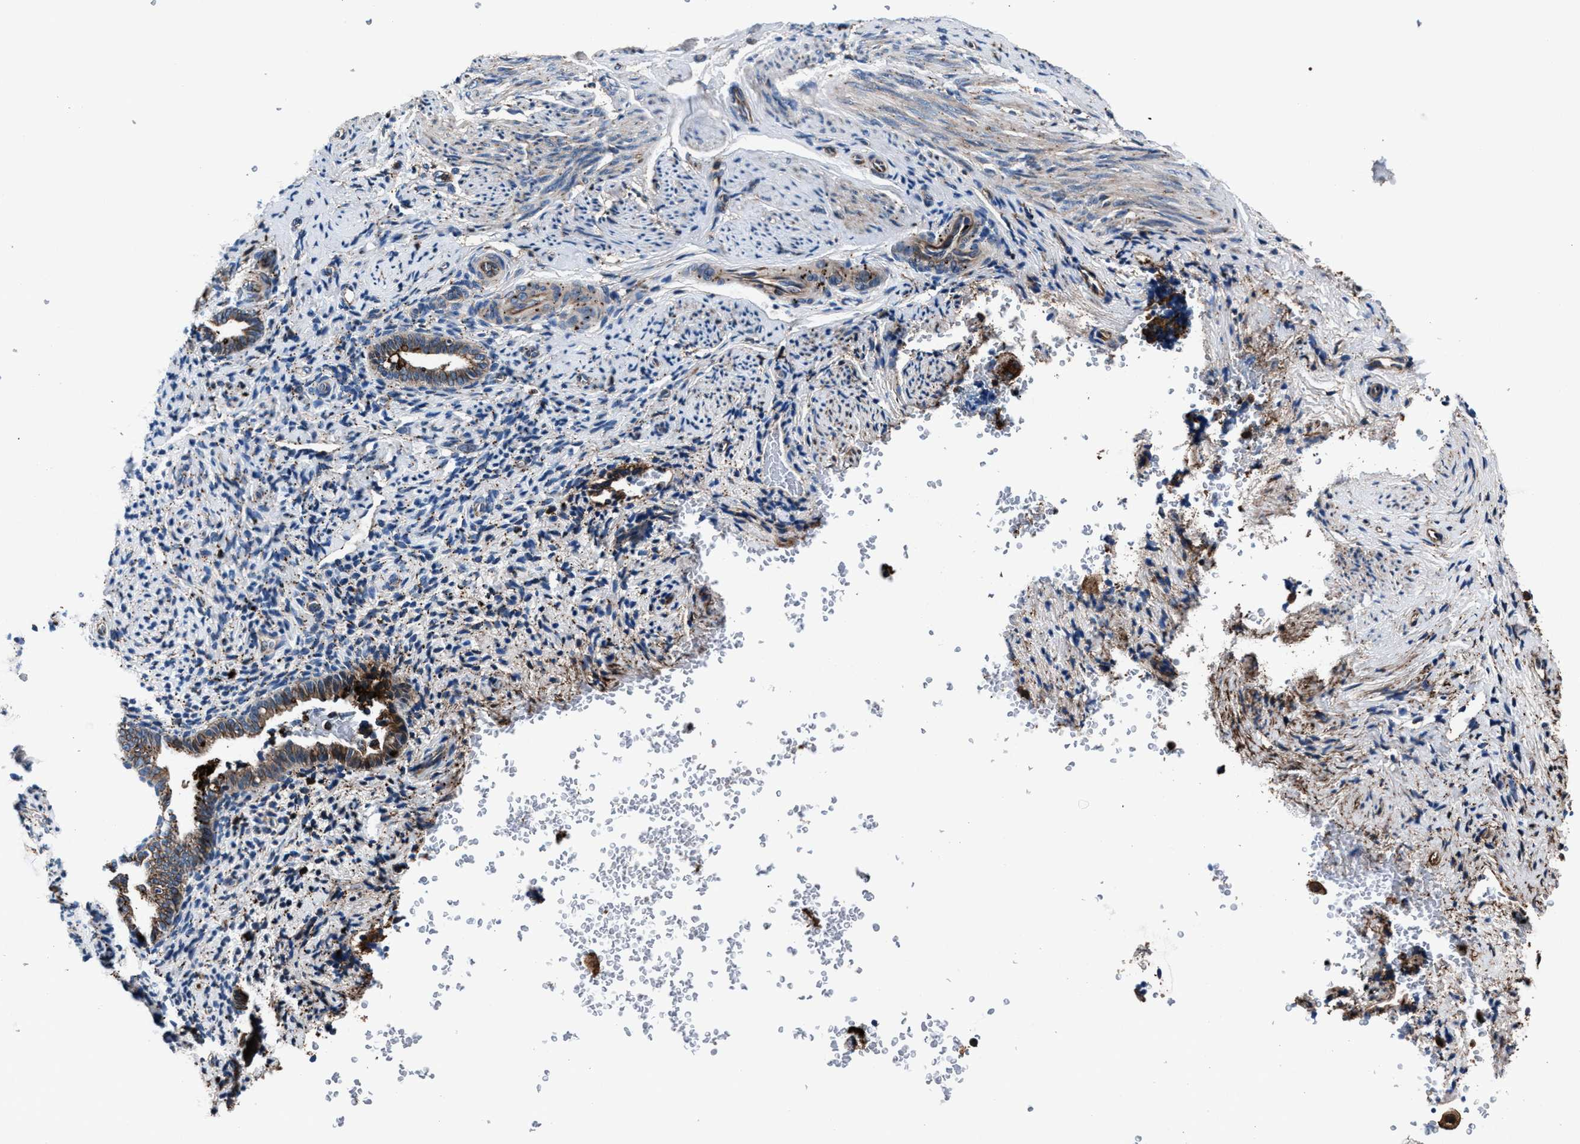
{"staining": {"intensity": "weak", "quantity": "<25%", "location": "cytoplasmic/membranous"}, "tissue": "endometrium", "cell_type": "Cells in endometrial stroma", "image_type": "normal", "snomed": [{"axis": "morphology", "description": "Normal tissue, NOS"}, {"axis": "topography", "description": "Endometrium"}], "caption": "This is a image of IHC staining of unremarkable endometrium, which shows no expression in cells in endometrial stroma. (Brightfield microscopy of DAB immunohistochemistry (IHC) at high magnification).", "gene": "MFSD11", "patient": {"sex": "female", "age": 51}}